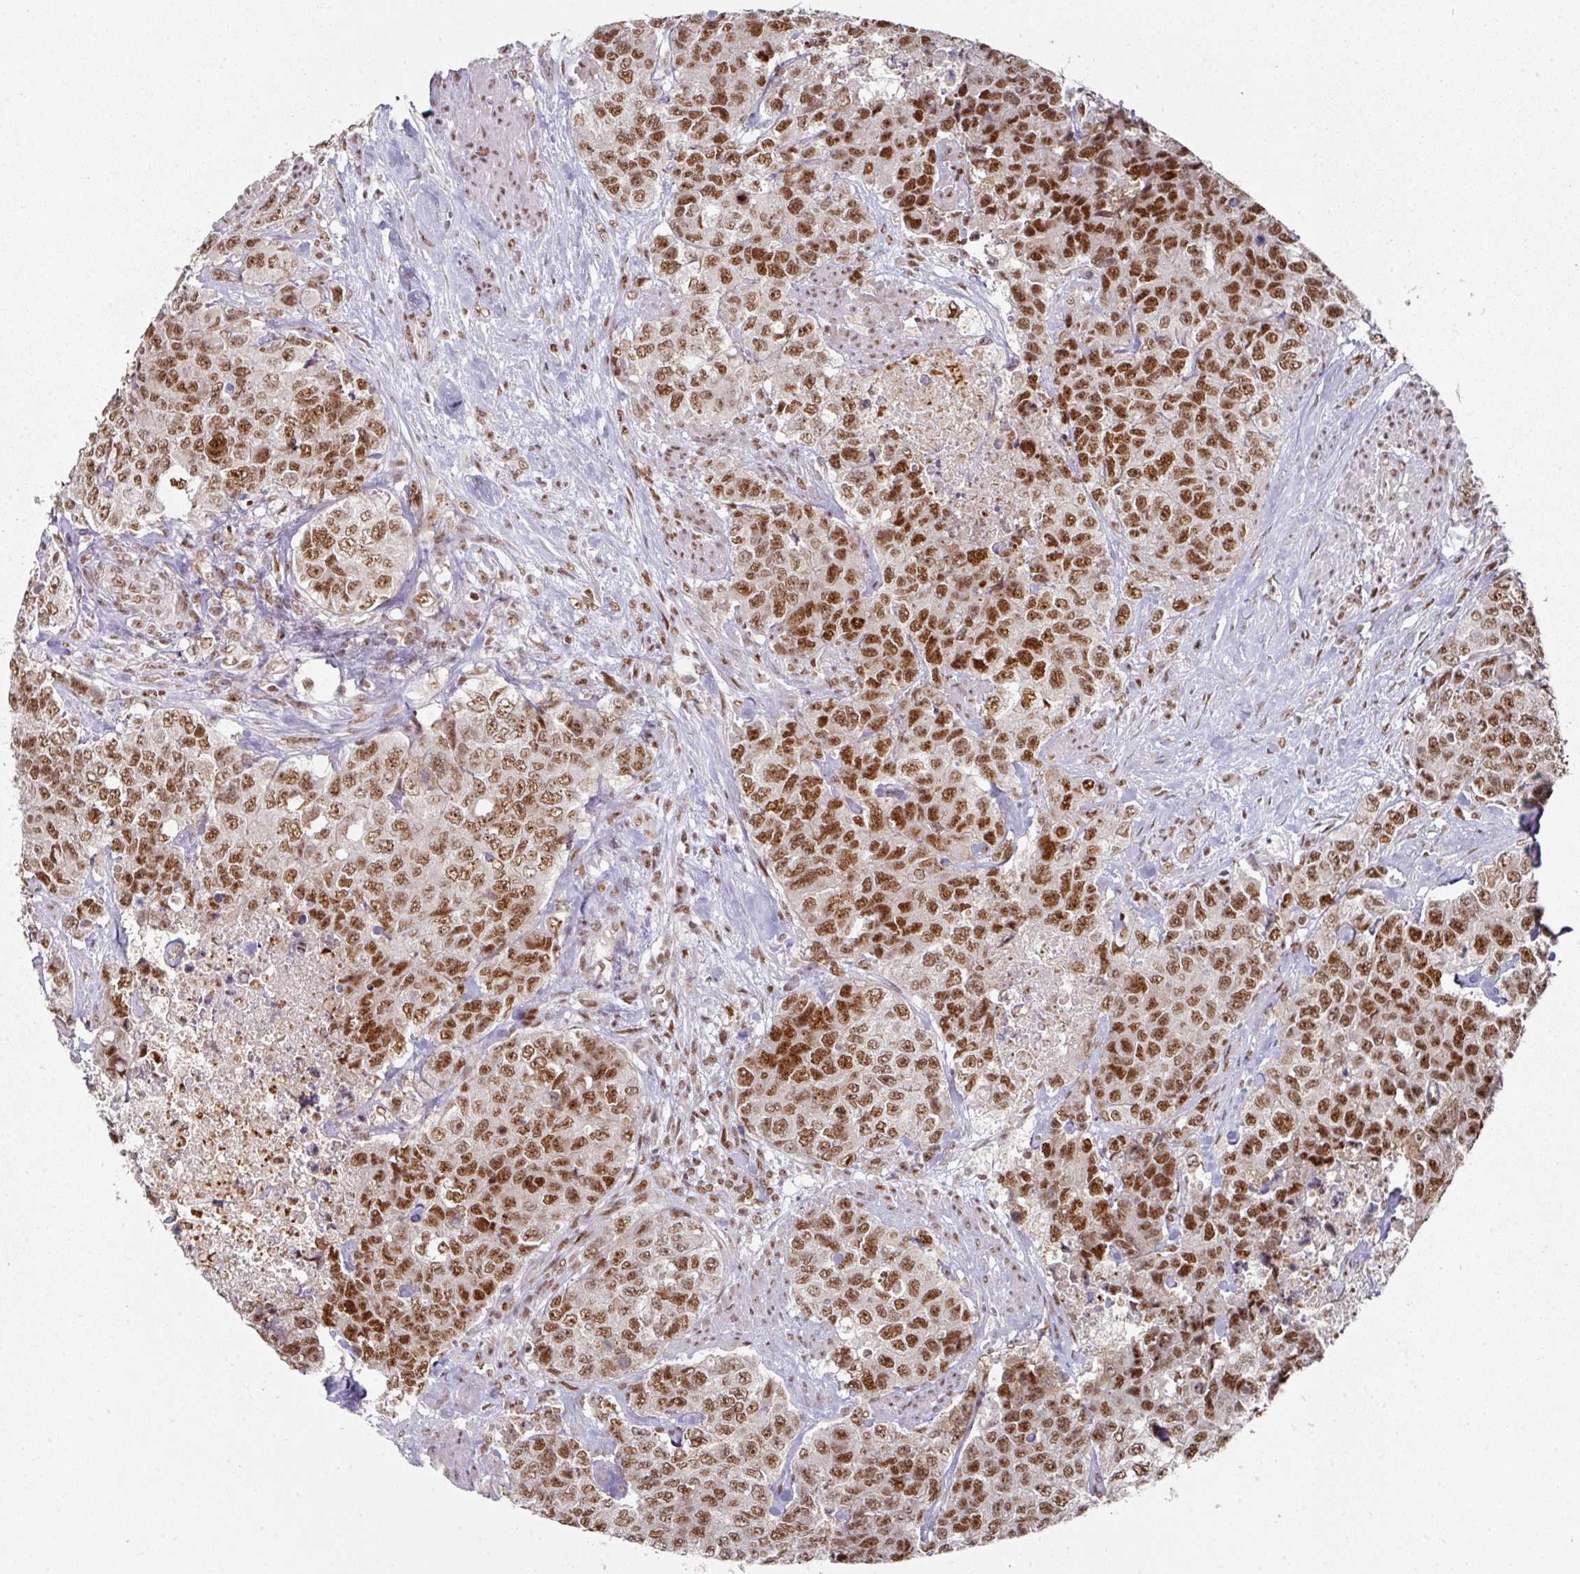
{"staining": {"intensity": "strong", "quantity": ">75%", "location": "nuclear"}, "tissue": "urothelial cancer", "cell_type": "Tumor cells", "image_type": "cancer", "snomed": [{"axis": "morphology", "description": "Urothelial carcinoma, High grade"}, {"axis": "topography", "description": "Urinary bladder"}], "caption": "The micrograph demonstrates immunohistochemical staining of urothelial cancer. There is strong nuclear expression is appreciated in about >75% of tumor cells. (Brightfield microscopy of DAB IHC at high magnification).", "gene": "MEPCE", "patient": {"sex": "female", "age": 78}}